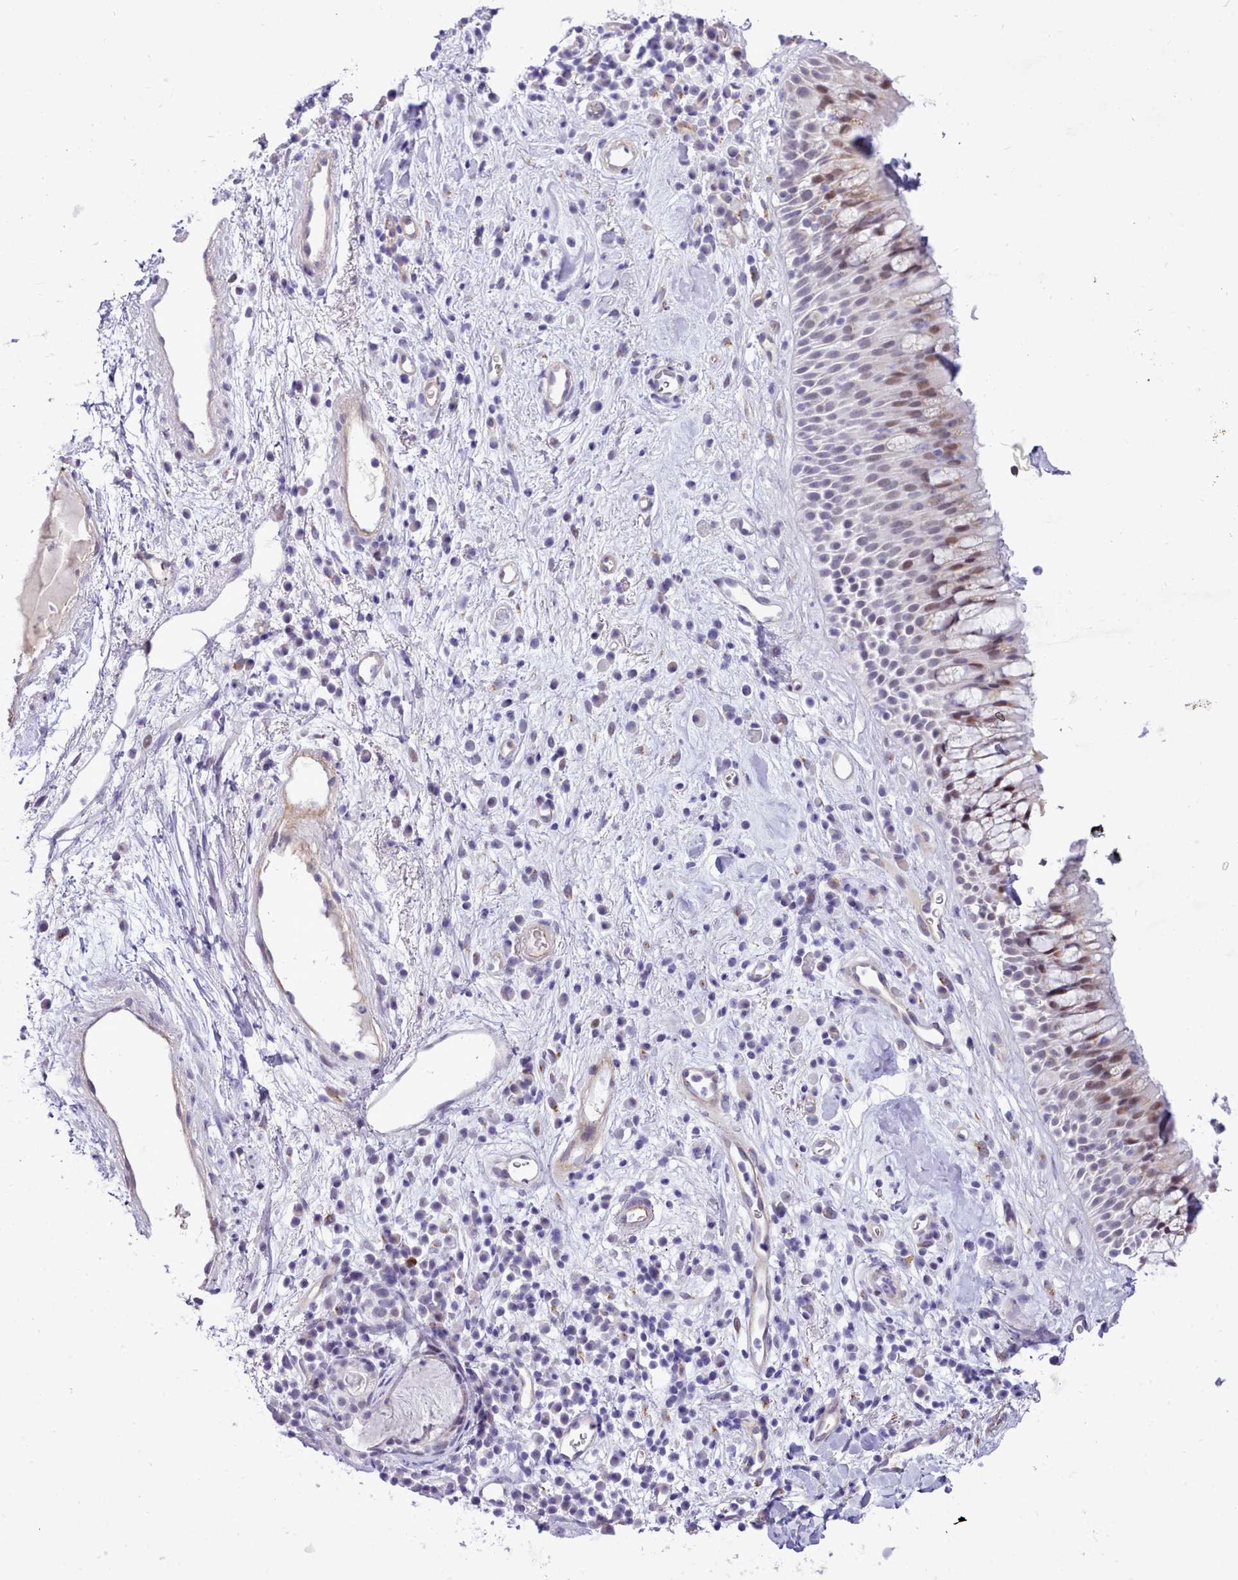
{"staining": {"intensity": "moderate", "quantity": "<25%", "location": "cytoplasmic/membranous,nuclear"}, "tissue": "nasopharynx", "cell_type": "Respiratory epithelial cells", "image_type": "normal", "snomed": [{"axis": "morphology", "description": "Normal tissue, NOS"}, {"axis": "morphology", "description": "Squamous cell carcinoma, NOS"}, {"axis": "topography", "description": "Nasopharynx"}, {"axis": "topography", "description": "Head-Neck"}], "caption": "The histopathology image demonstrates a brown stain indicating the presence of a protein in the cytoplasmic/membranous,nuclear of respiratory epithelial cells in nasopharynx.", "gene": "LRRC37A2", "patient": {"sex": "male", "age": 85}}